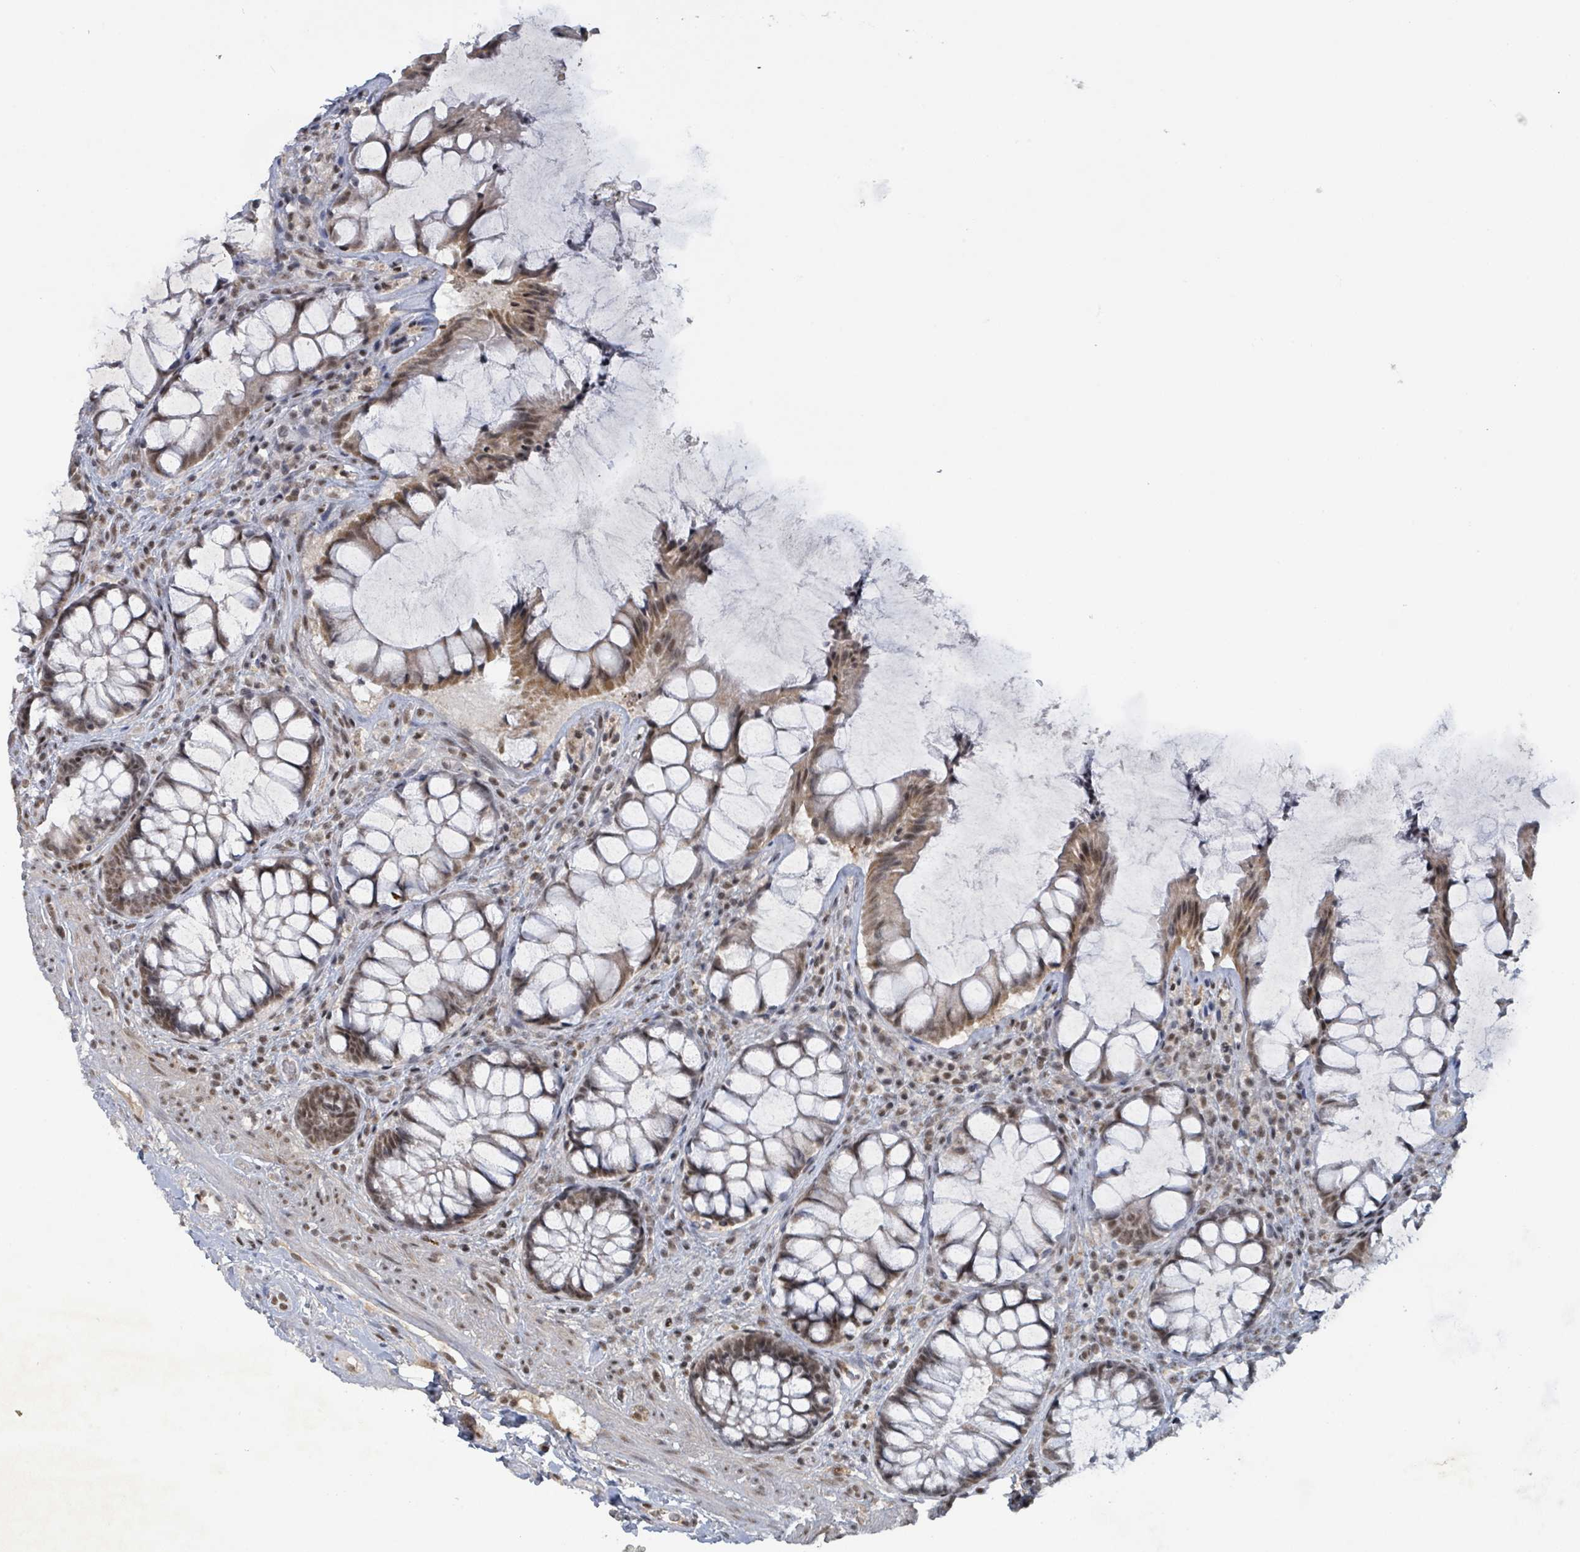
{"staining": {"intensity": "moderate", "quantity": ">75%", "location": "cytoplasmic/membranous,nuclear"}, "tissue": "rectum", "cell_type": "Glandular cells", "image_type": "normal", "snomed": [{"axis": "morphology", "description": "Normal tissue, NOS"}, {"axis": "topography", "description": "Rectum"}], "caption": "Immunohistochemical staining of unremarkable human rectum shows >75% levels of moderate cytoplasmic/membranous,nuclear protein staining in about >75% of glandular cells.", "gene": "BANP", "patient": {"sex": "female", "age": 58}}